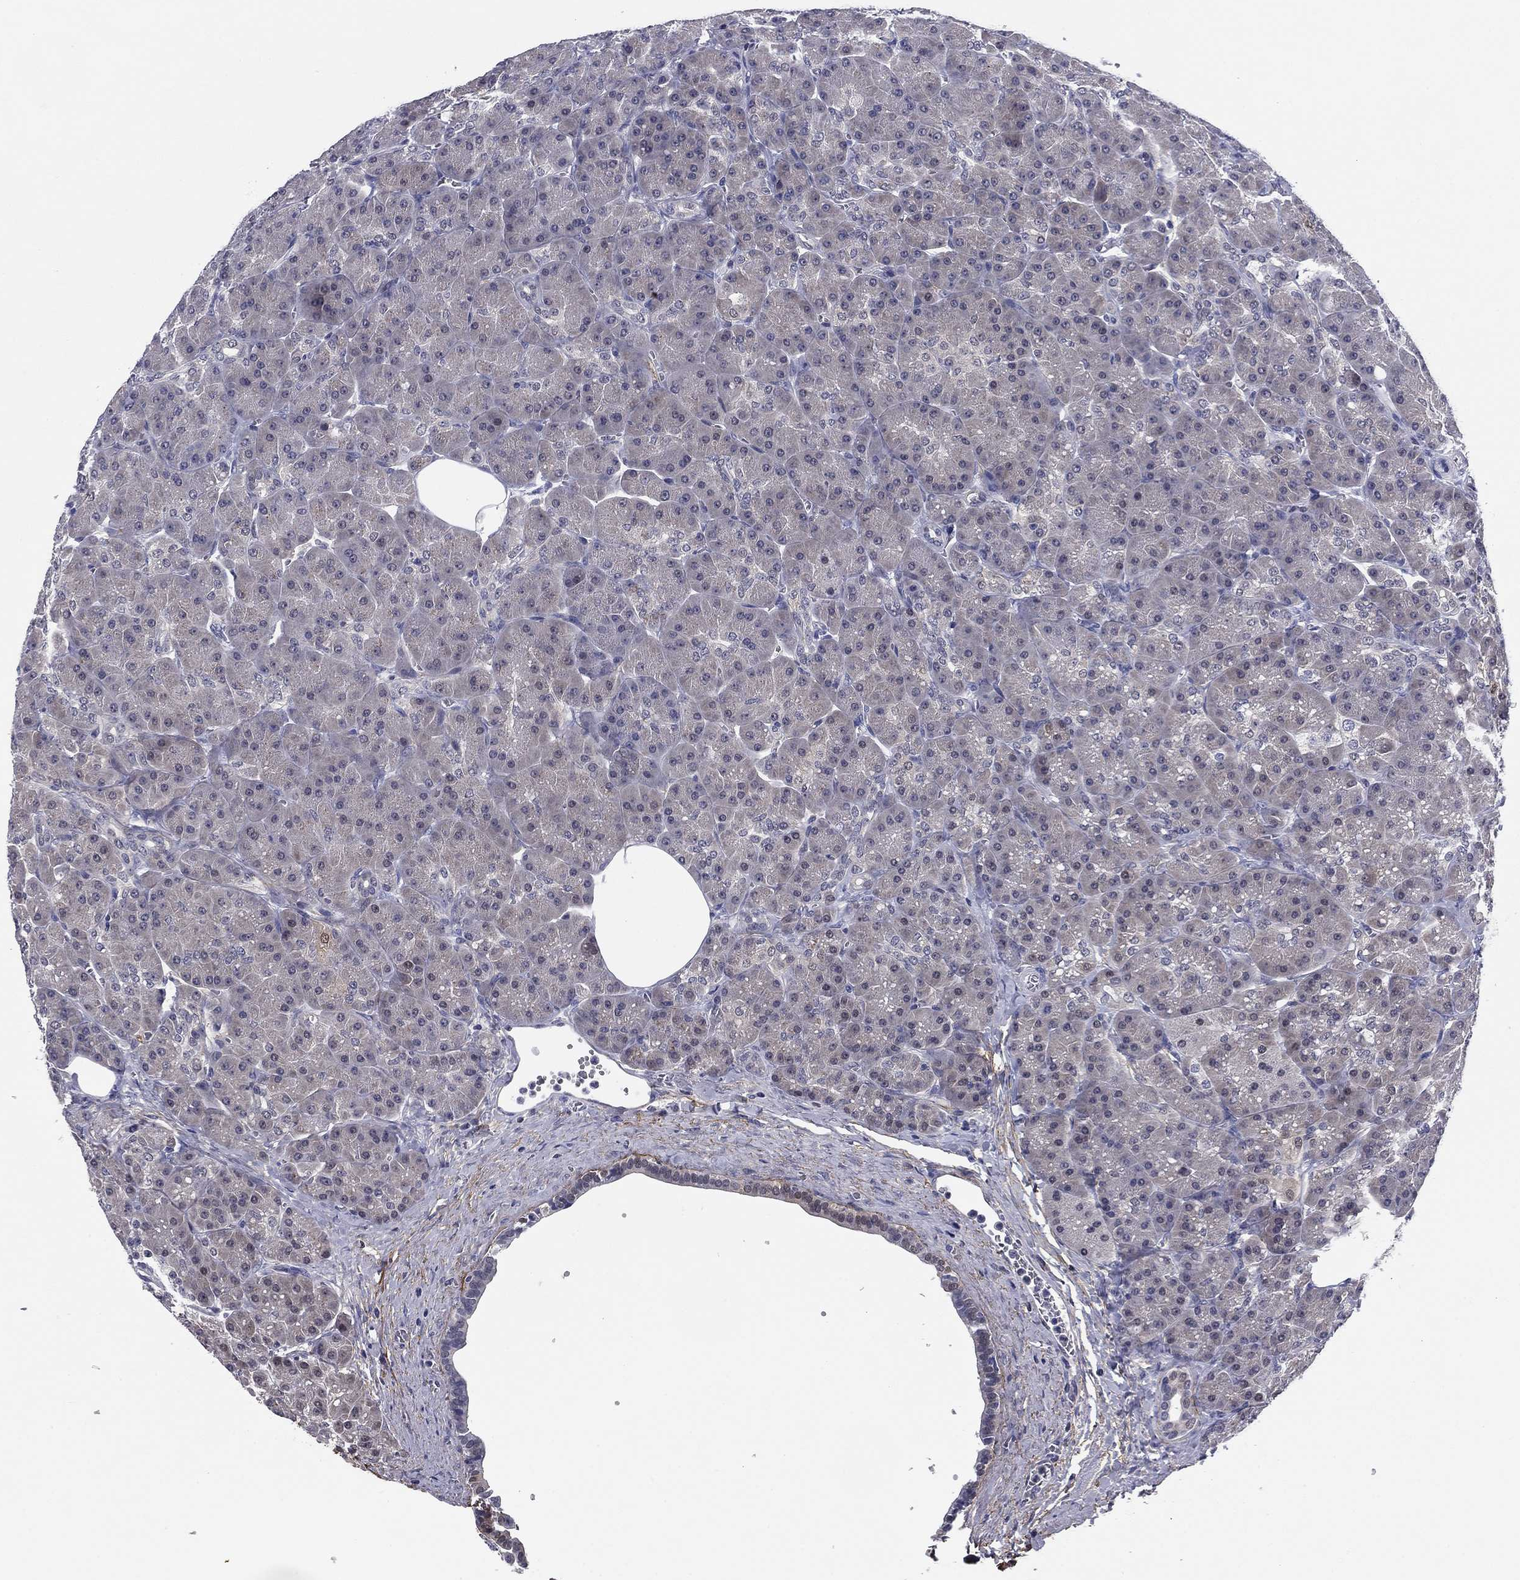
{"staining": {"intensity": "negative", "quantity": "none", "location": "none"}, "tissue": "pancreas", "cell_type": "Exocrine glandular cells", "image_type": "normal", "snomed": [{"axis": "morphology", "description": "Normal tissue, NOS"}, {"axis": "topography", "description": "Pancreas"}], "caption": "Immunohistochemistry of unremarkable pancreas displays no positivity in exocrine glandular cells.", "gene": "REXO5", "patient": {"sex": "male", "age": 57}}